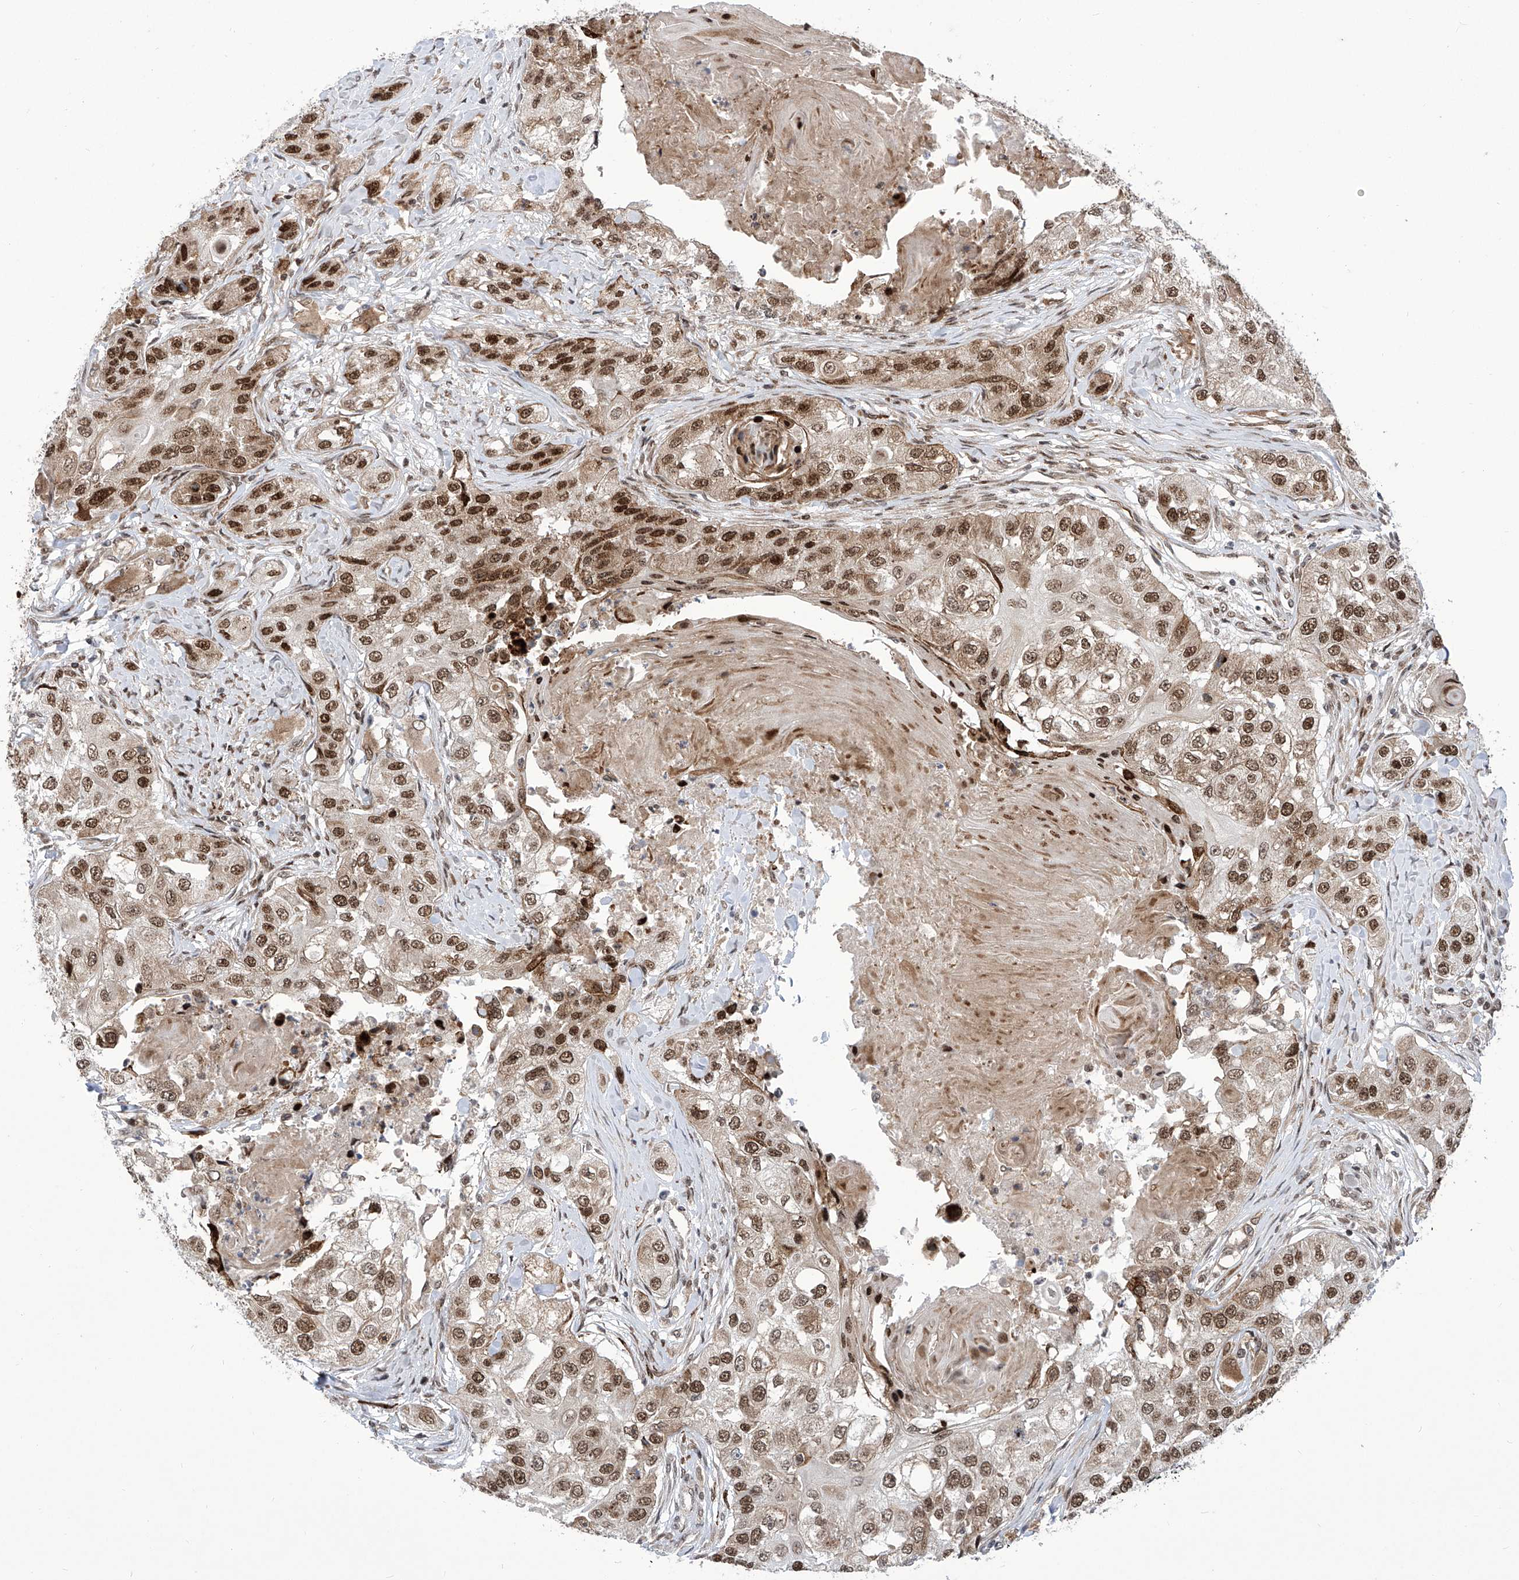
{"staining": {"intensity": "moderate", "quantity": ">75%", "location": "nuclear"}, "tissue": "head and neck cancer", "cell_type": "Tumor cells", "image_type": "cancer", "snomed": [{"axis": "morphology", "description": "Normal tissue, NOS"}, {"axis": "morphology", "description": "Squamous cell carcinoma, NOS"}, {"axis": "topography", "description": "Skeletal muscle"}, {"axis": "topography", "description": "Head-Neck"}], "caption": "An IHC micrograph of tumor tissue is shown. Protein staining in brown labels moderate nuclear positivity in head and neck cancer (squamous cell carcinoma) within tumor cells.", "gene": "CEP290", "patient": {"sex": "male", "age": 51}}